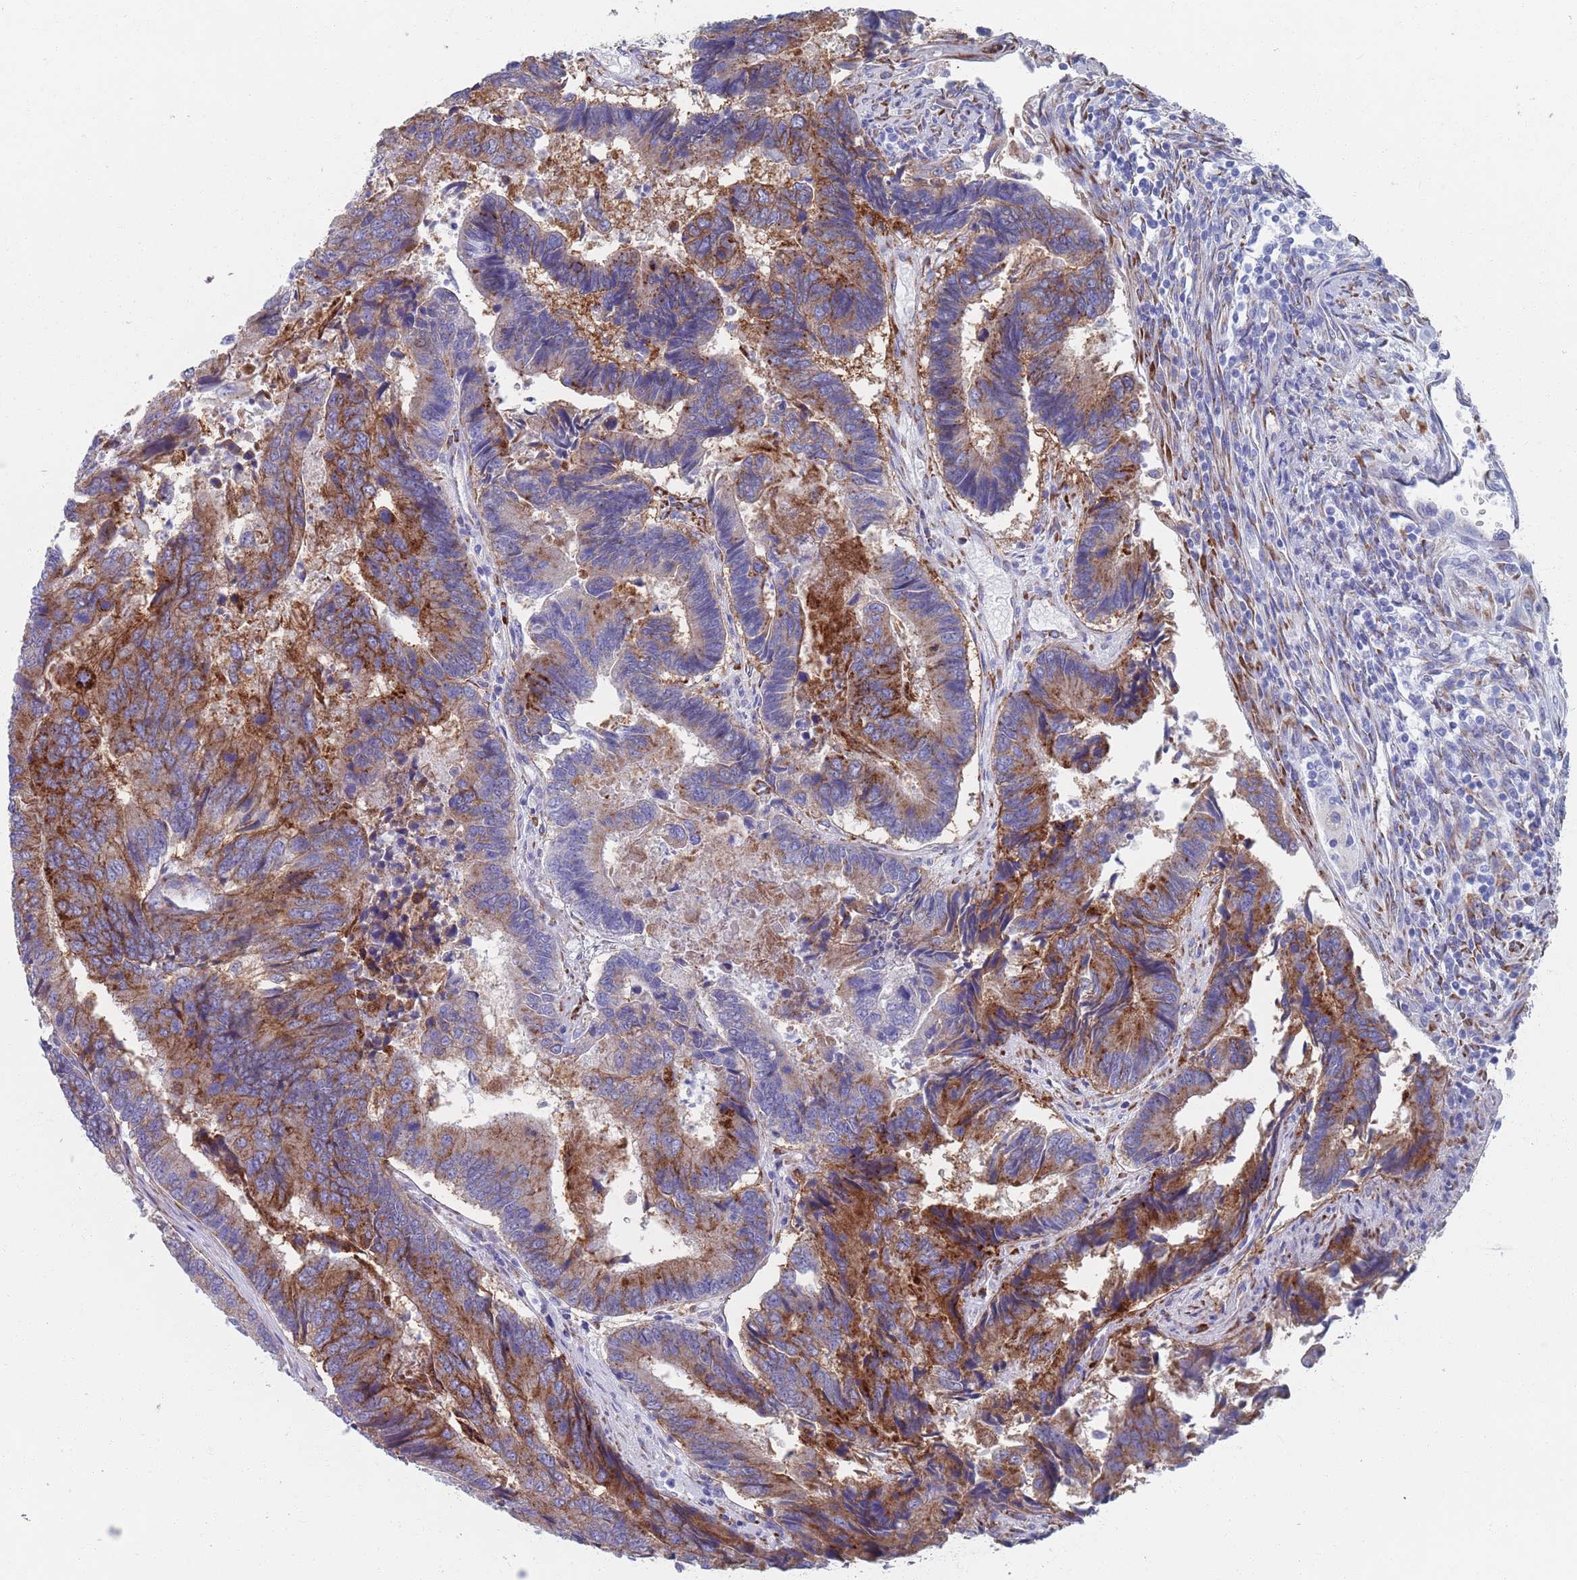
{"staining": {"intensity": "strong", "quantity": "25%-75%", "location": "cytoplasmic/membranous"}, "tissue": "colorectal cancer", "cell_type": "Tumor cells", "image_type": "cancer", "snomed": [{"axis": "morphology", "description": "Adenocarcinoma, NOS"}, {"axis": "topography", "description": "Colon"}], "caption": "Approximately 25%-75% of tumor cells in colorectal cancer (adenocarcinoma) demonstrate strong cytoplasmic/membranous protein positivity as visualized by brown immunohistochemical staining.", "gene": "PLOD1", "patient": {"sex": "female", "age": 67}}